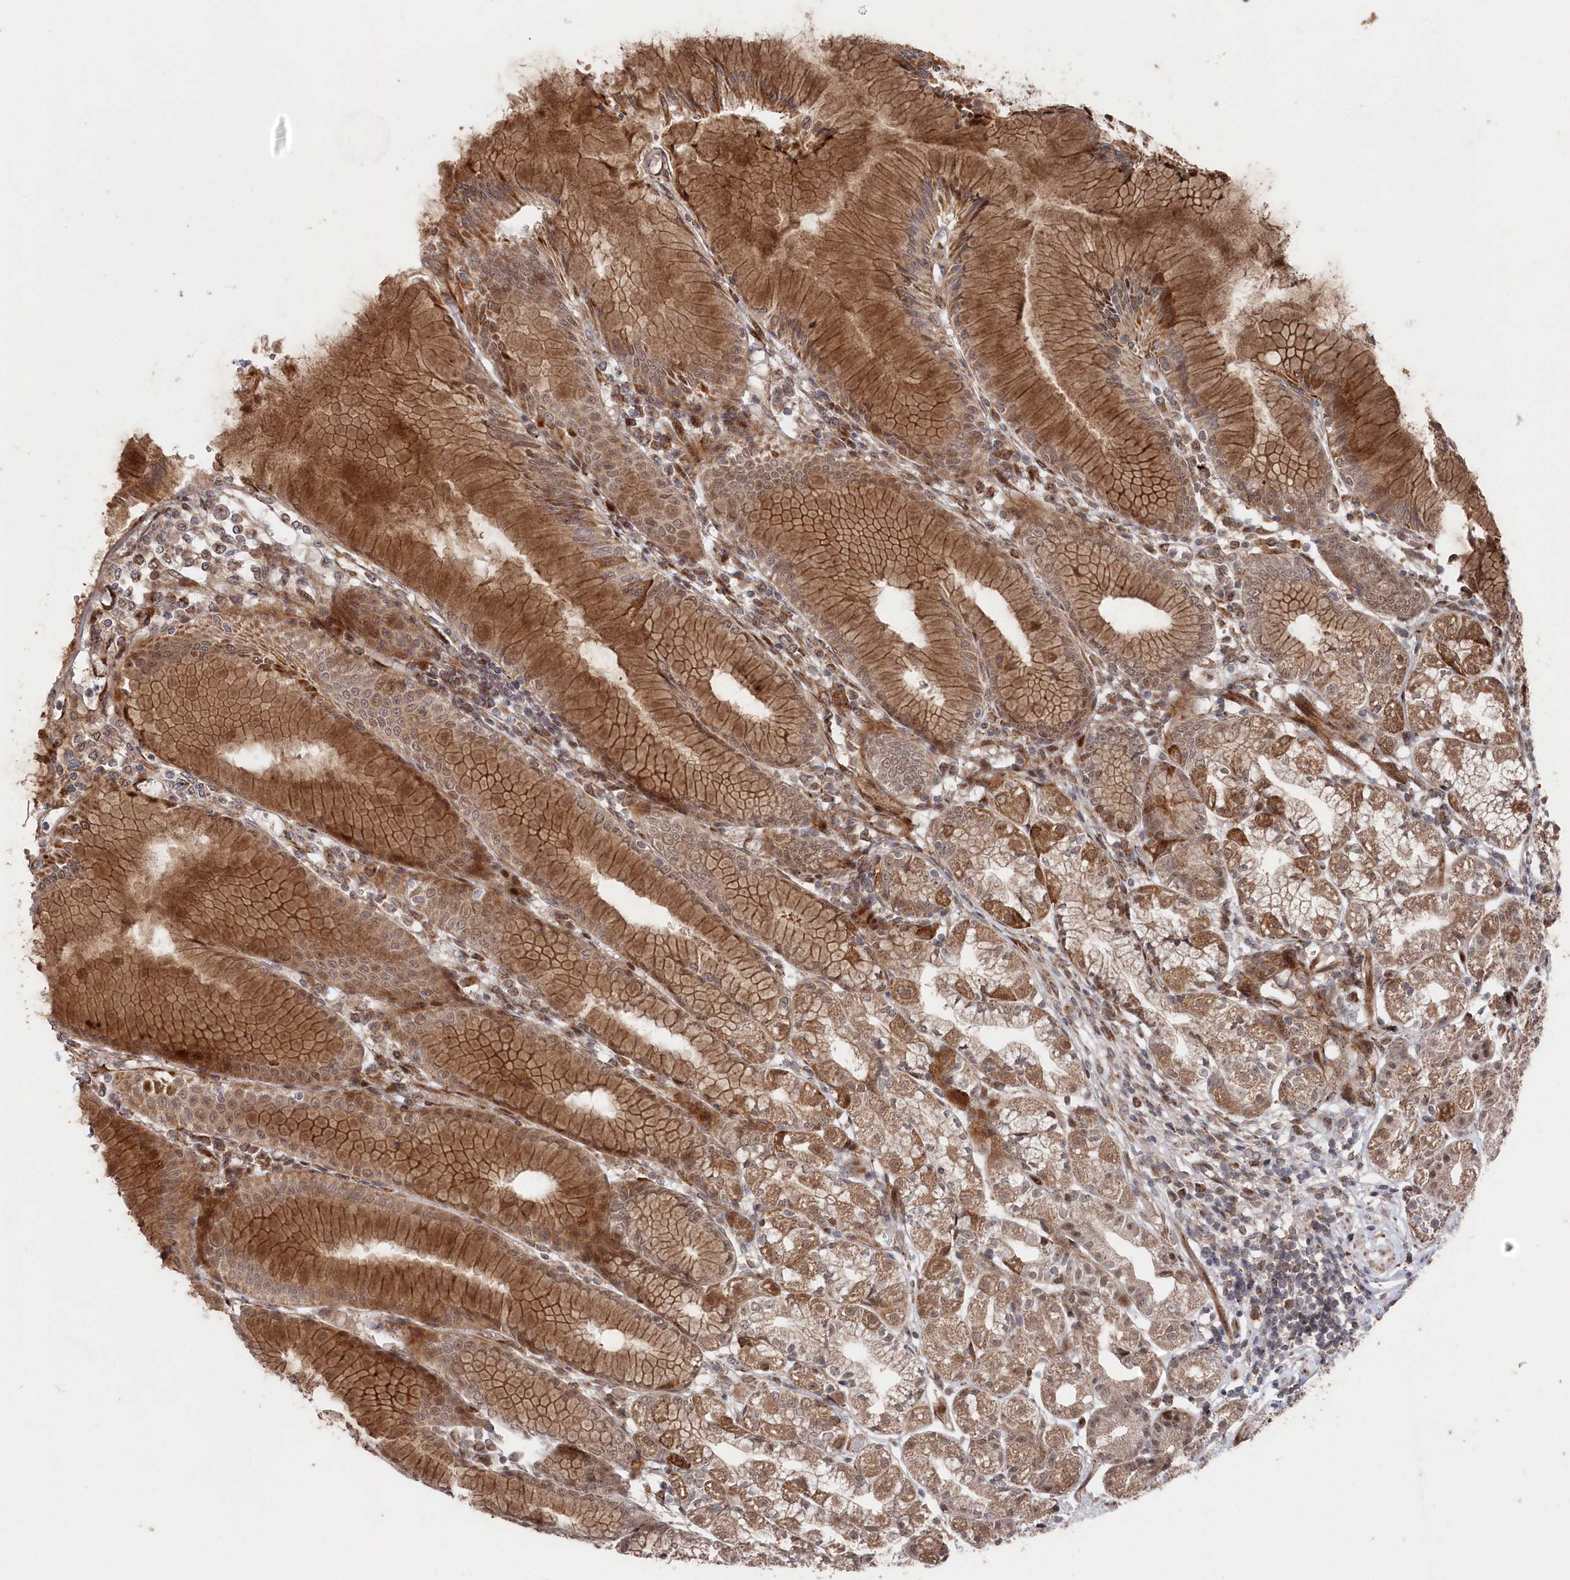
{"staining": {"intensity": "strong", "quantity": ">75%", "location": "cytoplasmic/membranous,nuclear"}, "tissue": "stomach", "cell_type": "Glandular cells", "image_type": "normal", "snomed": [{"axis": "morphology", "description": "Normal tissue, NOS"}, {"axis": "topography", "description": "Stomach"}], "caption": "Immunohistochemical staining of normal stomach exhibits strong cytoplasmic/membranous,nuclear protein expression in about >75% of glandular cells.", "gene": "POLR3A", "patient": {"sex": "female", "age": 57}}